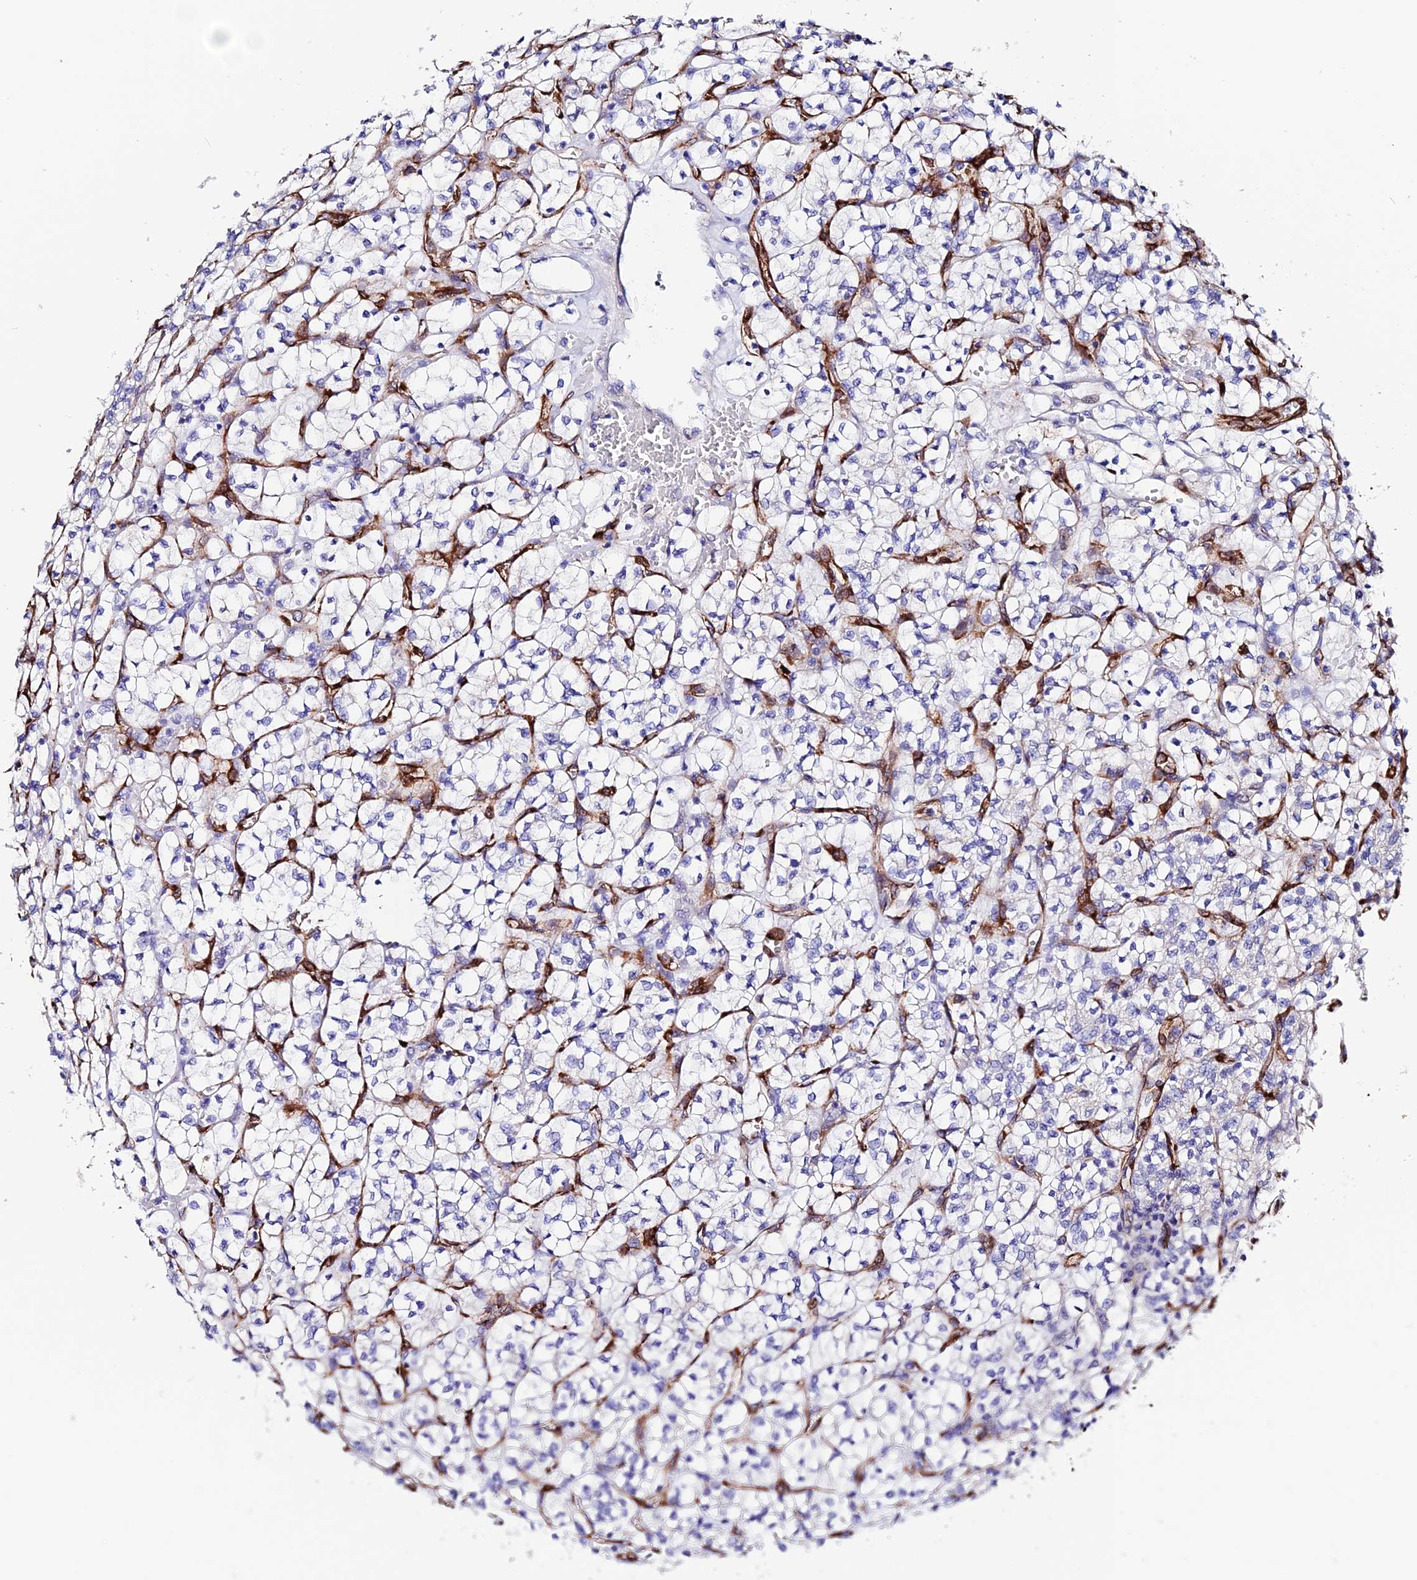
{"staining": {"intensity": "negative", "quantity": "none", "location": "none"}, "tissue": "renal cancer", "cell_type": "Tumor cells", "image_type": "cancer", "snomed": [{"axis": "morphology", "description": "Adenocarcinoma, NOS"}, {"axis": "topography", "description": "Kidney"}], "caption": "Renal adenocarcinoma stained for a protein using immunohistochemistry (IHC) displays no positivity tumor cells.", "gene": "ESM1", "patient": {"sex": "female", "age": 64}}